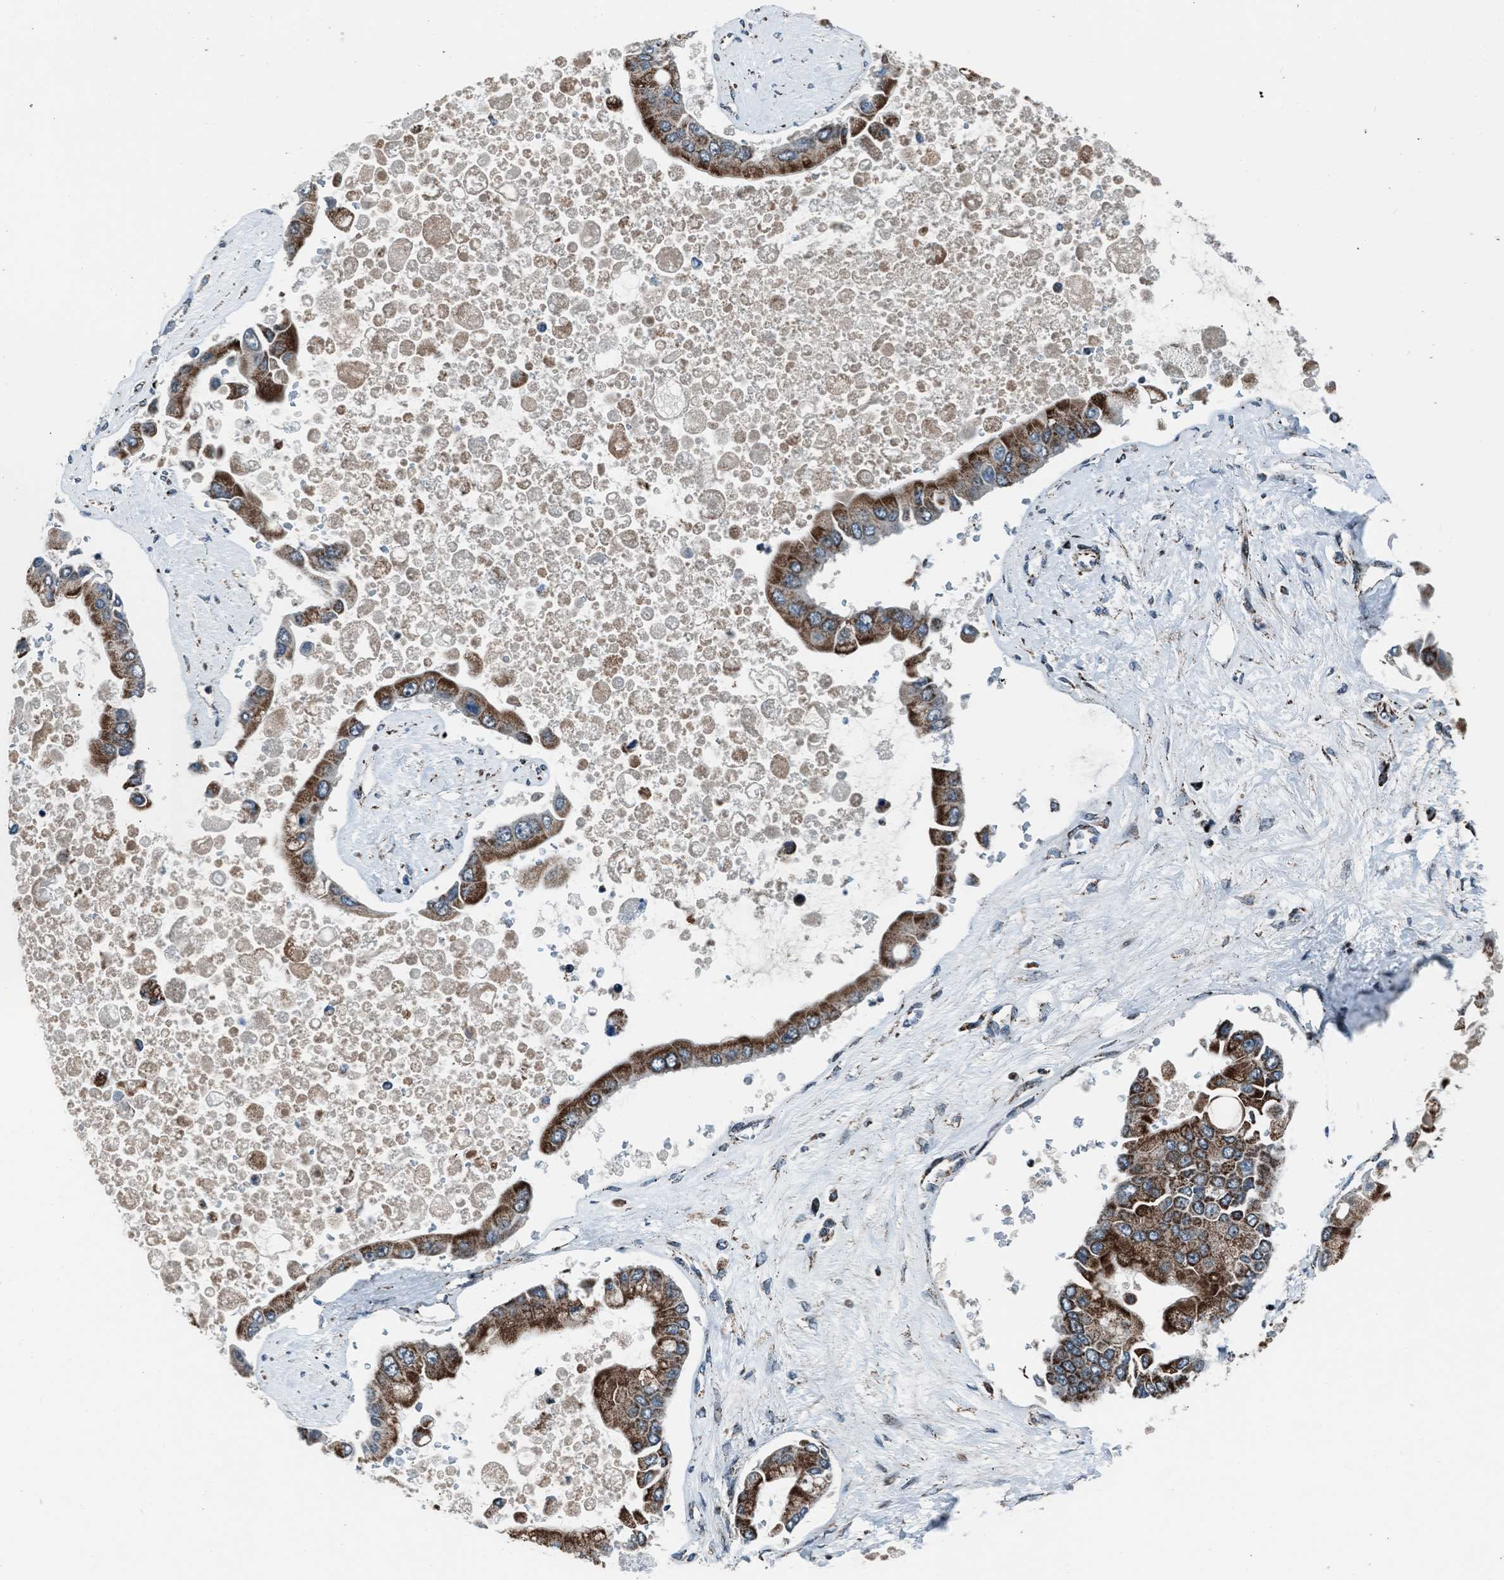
{"staining": {"intensity": "moderate", "quantity": ">75%", "location": "cytoplasmic/membranous"}, "tissue": "liver cancer", "cell_type": "Tumor cells", "image_type": "cancer", "snomed": [{"axis": "morphology", "description": "Cholangiocarcinoma"}, {"axis": "topography", "description": "Liver"}], "caption": "There is medium levels of moderate cytoplasmic/membranous positivity in tumor cells of cholangiocarcinoma (liver), as demonstrated by immunohistochemical staining (brown color).", "gene": "MORC3", "patient": {"sex": "male", "age": 50}}